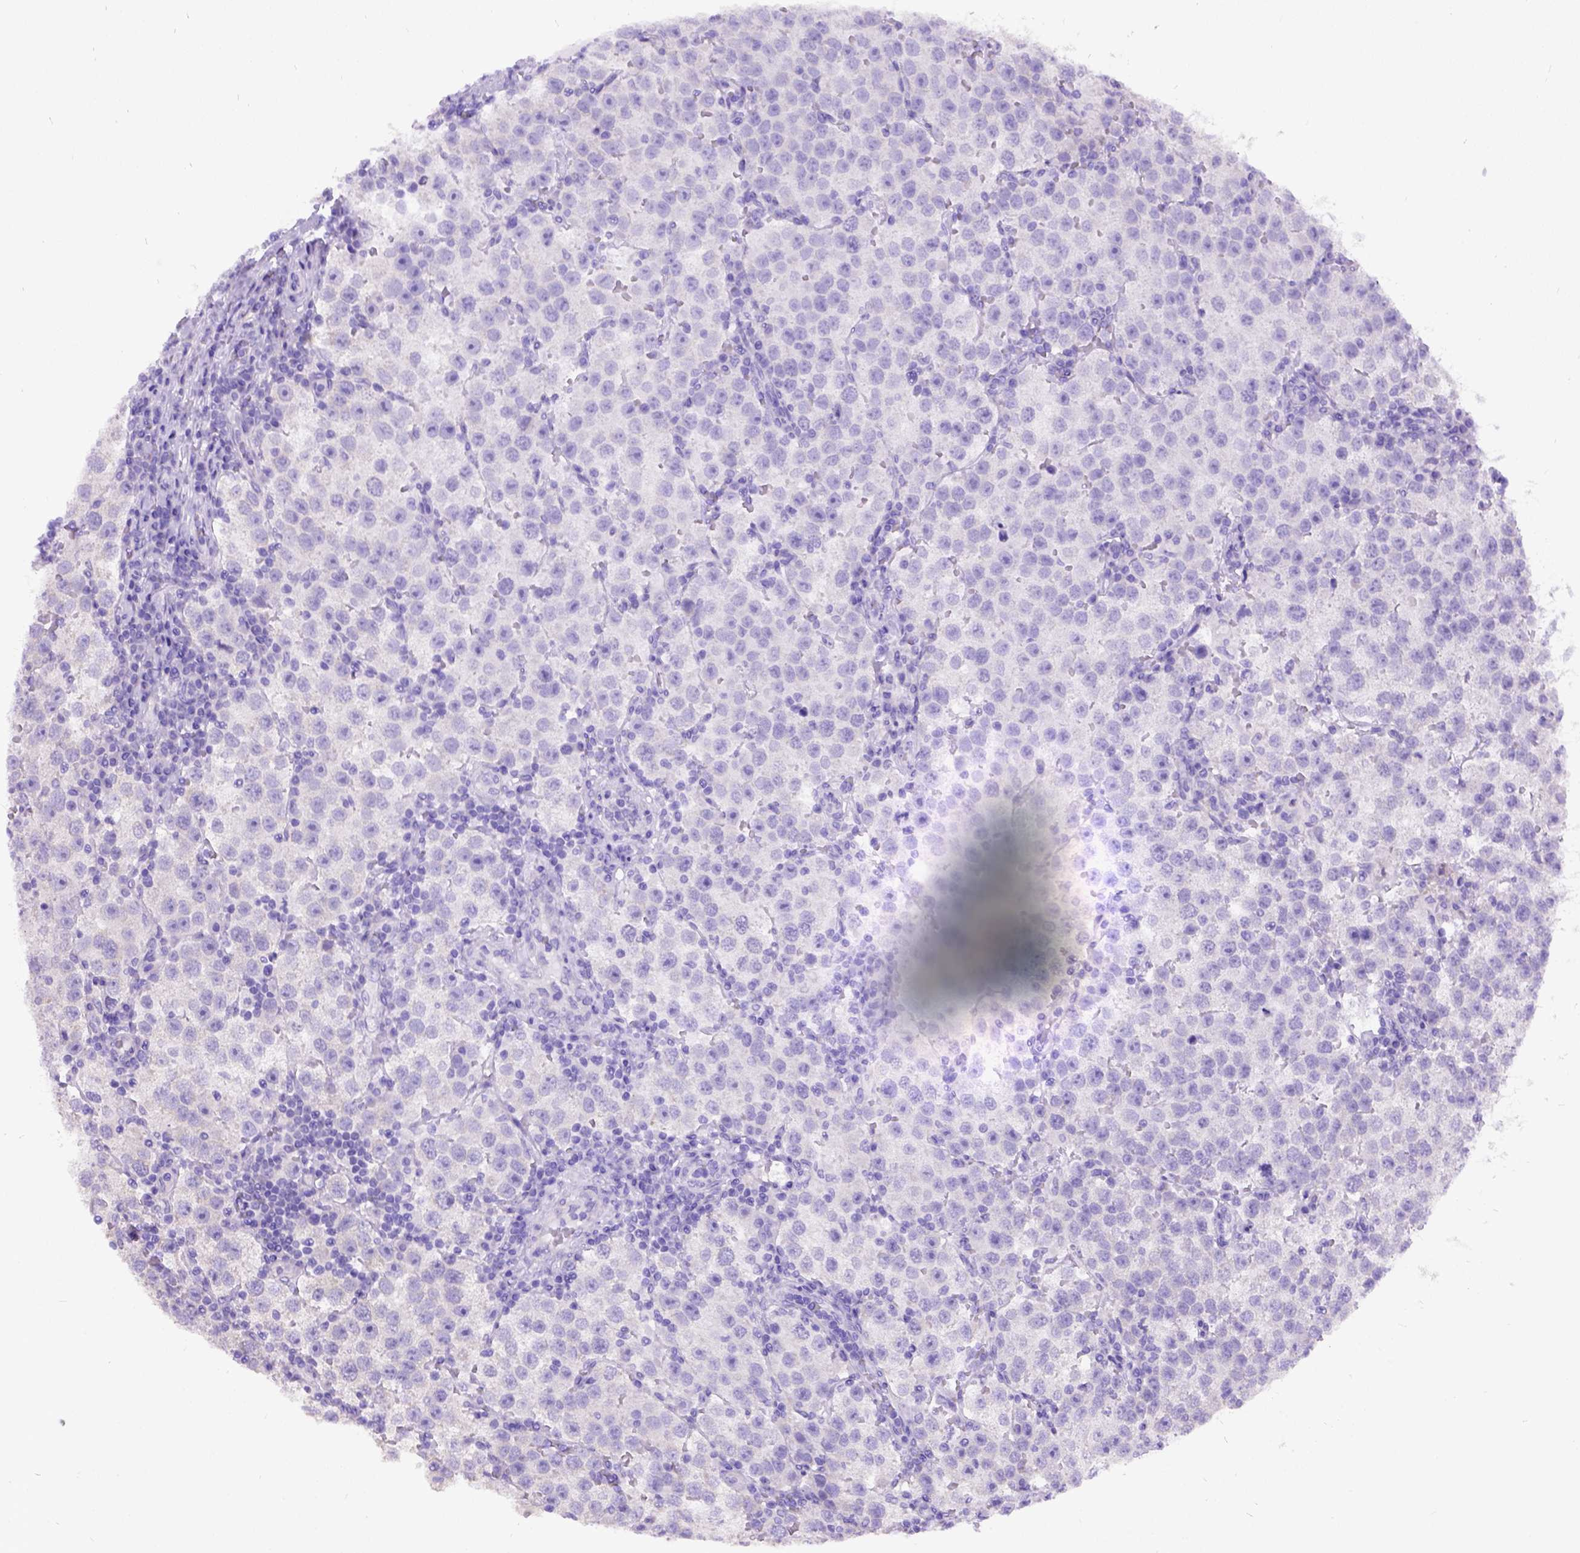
{"staining": {"intensity": "negative", "quantity": "none", "location": "none"}, "tissue": "testis cancer", "cell_type": "Tumor cells", "image_type": "cancer", "snomed": [{"axis": "morphology", "description": "Seminoma, NOS"}, {"axis": "topography", "description": "Testis"}], "caption": "Protein analysis of testis seminoma displays no significant staining in tumor cells. (Stains: DAB (3,3'-diaminobenzidine) immunohistochemistry (IHC) with hematoxylin counter stain, Microscopy: brightfield microscopy at high magnification).", "gene": "CFAP54", "patient": {"sex": "male", "age": 37}}